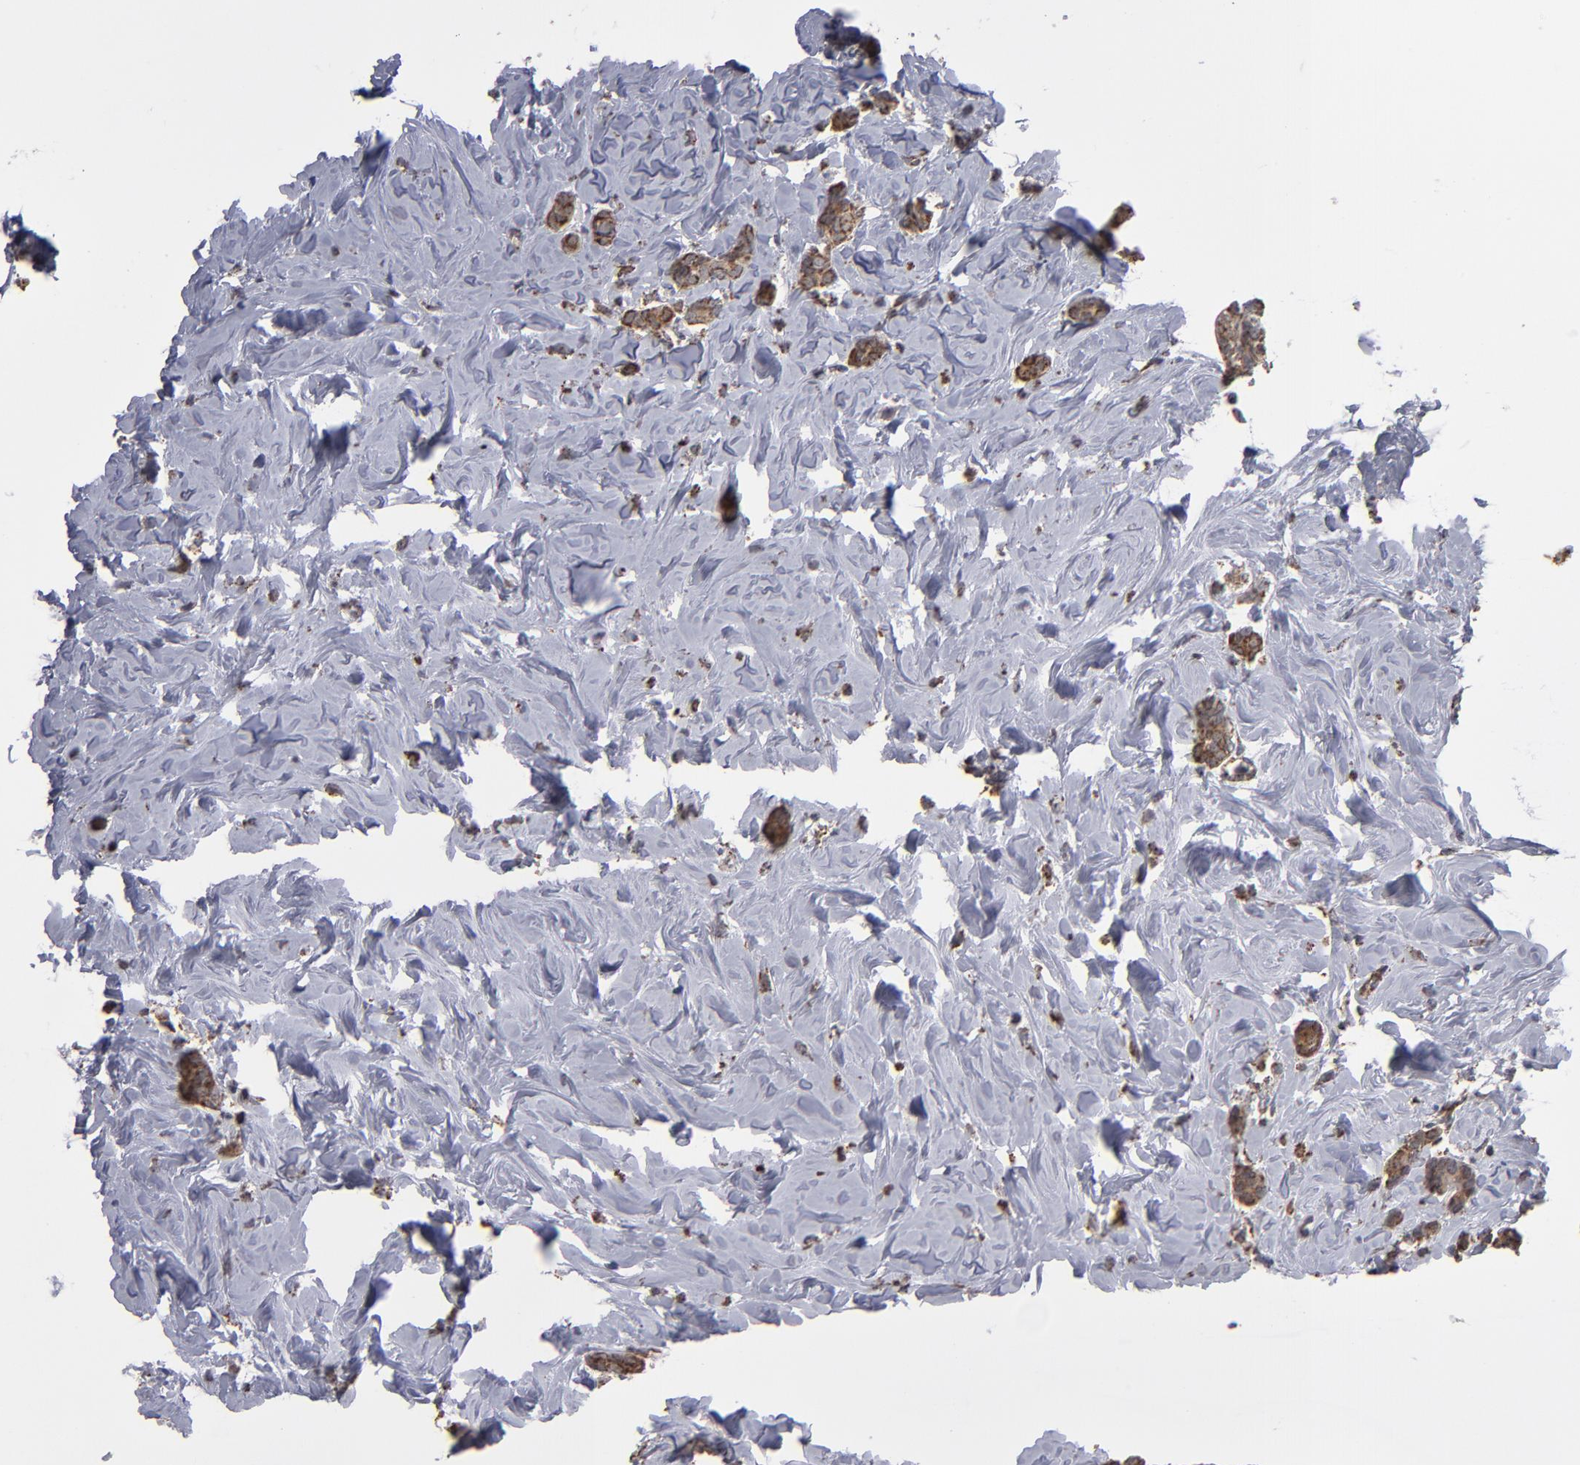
{"staining": {"intensity": "strong", "quantity": ">75%", "location": "cytoplasmic/membranous"}, "tissue": "breast cancer", "cell_type": "Tumor cells", "image_type": "cancer", "snomed": [{"axis": "morphology", "description": "Duct carcinoma"}, {"axis": "topography", "description": "Breast"}], "caption": "Immunohistochemistry (IHC) (DAB (3,3'-diaminobenzidine)) staining of breast cancer (invasive ductal carcinoma) reveals strong cytoplasmic/membranous protein positivity in approximately >75% of tumor cells. Ihc stains the protein in brown and the nuclei are stained blue.", "gene": "MIPOL1", "patient": {"sex": "female", "age": 84}}